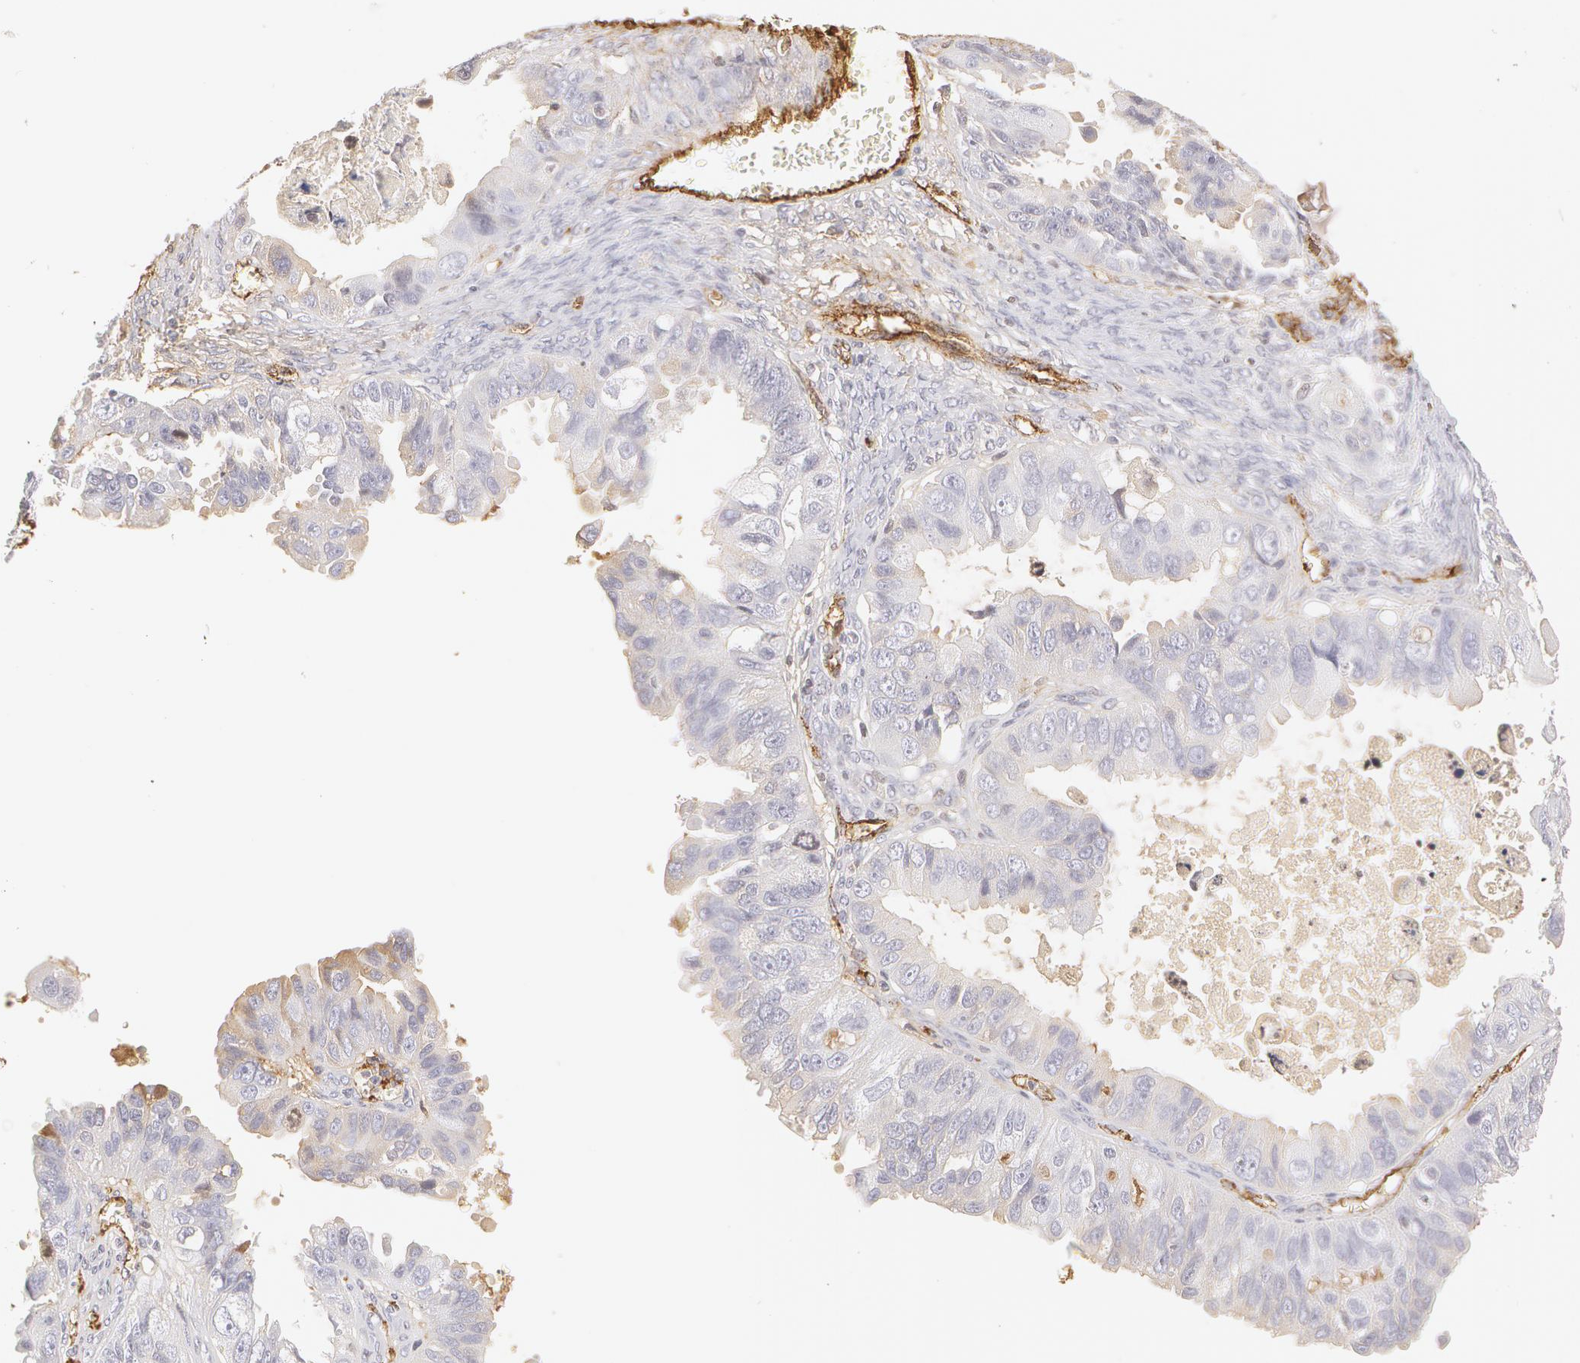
{"staining": {"intensity": "negative", "quantity": "none", "location": "none"}, "tissue": "ovarian cancer", "cell_type": "Tumor cells", "image_type": "cancer", "snomed": [{"axis": "morphology", "description": "Carcinoma, endometroid"}, {"axis": "topography", "description": "Ovary"}], "caption": "Human ovarian cancer stained for a protein using immunohistochemistry (IHC) exhibits no expression in tumor cells.", "gene": "VWF", "patient": {"sex": "female", "age": 85}}